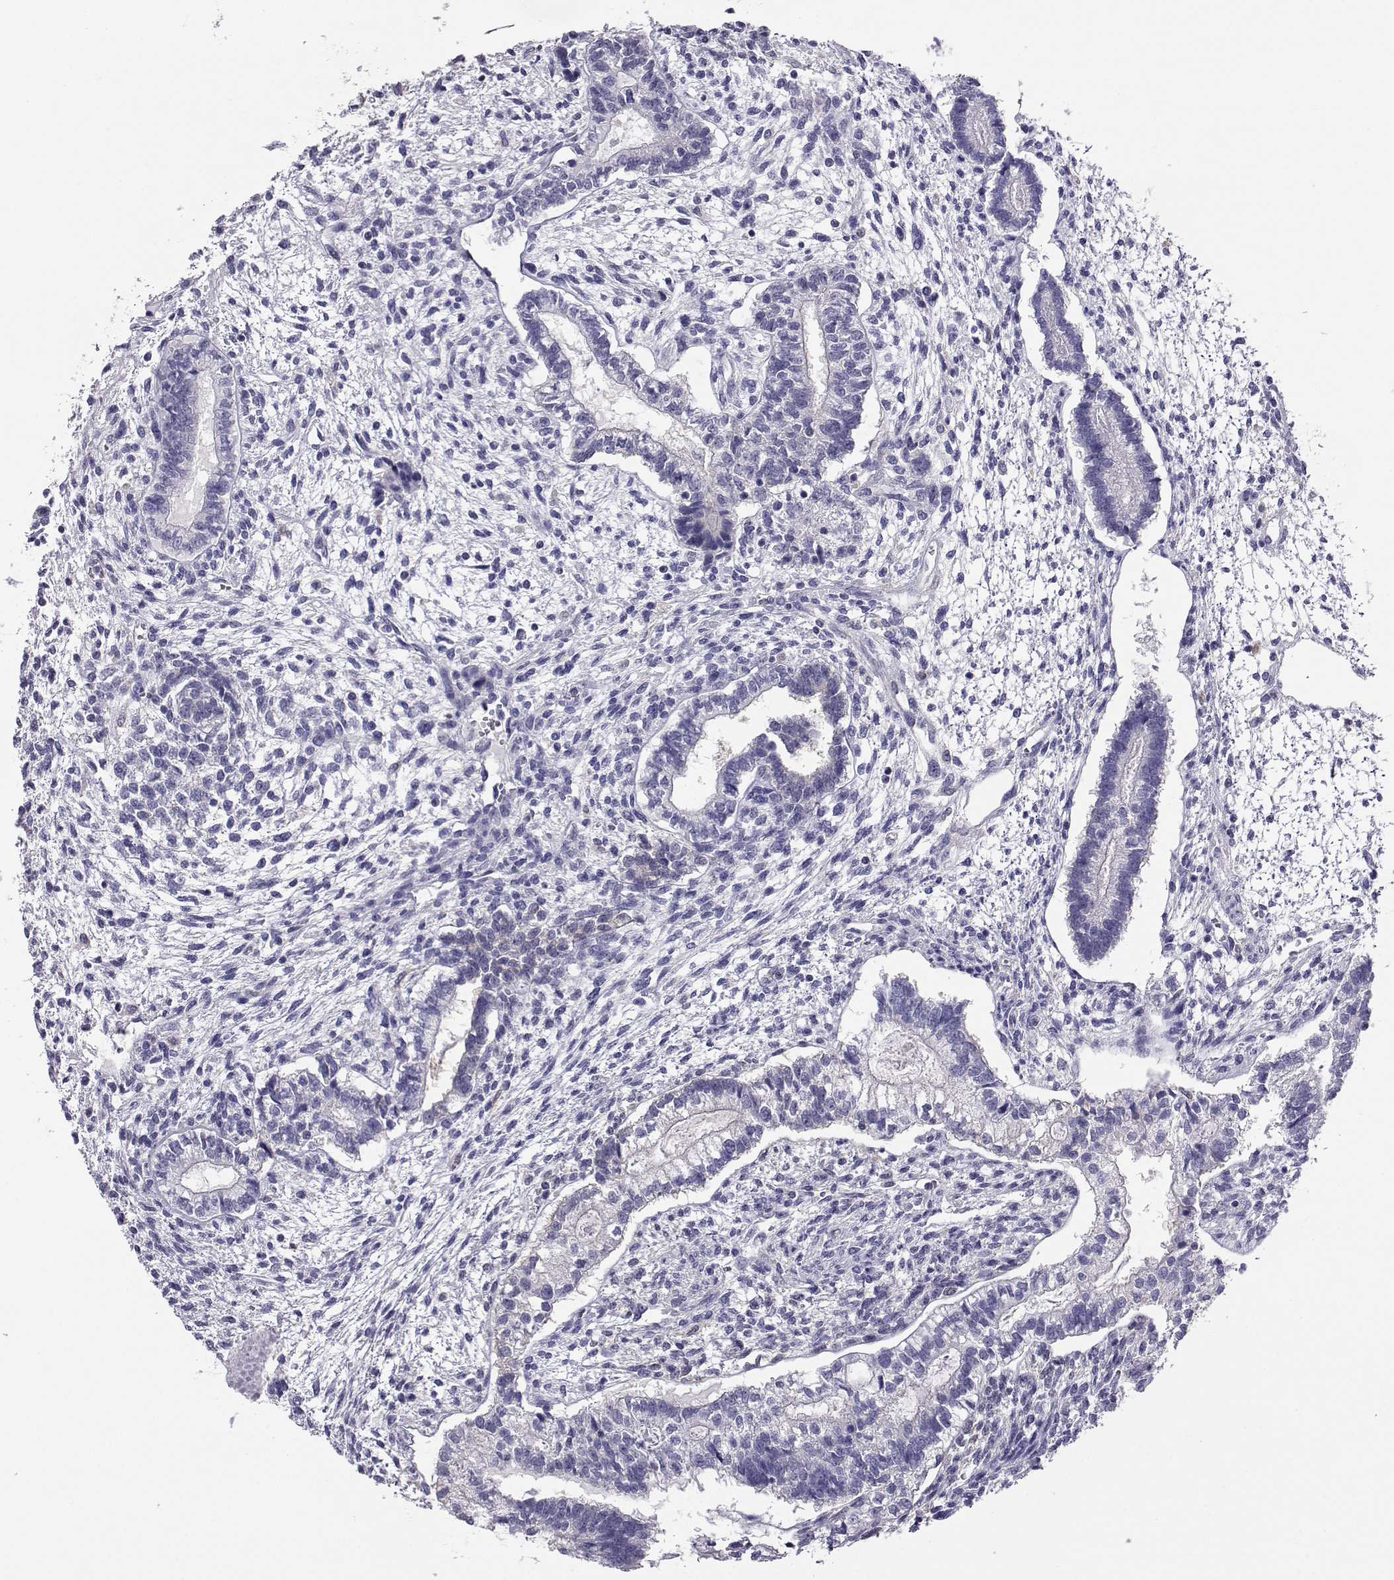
{"staining": {"intensity": "negative", "quantity": "none", "location": "none"}, "tissue": "testis cancer", "cell_type": "Tumor cells", "image_type": "cancer", "snomed": [{"axis": "morphology", "description": "Carcinoma, Embryonal, NOS"}, {"axis": "topography", "description": "Testis"}], "caption": "Tumor cells are negative for protein expression in human testis cancer (embryonal carcinoma).", "gene": "AKR1B1", "patient": {"sex": "male", "age": 37}}